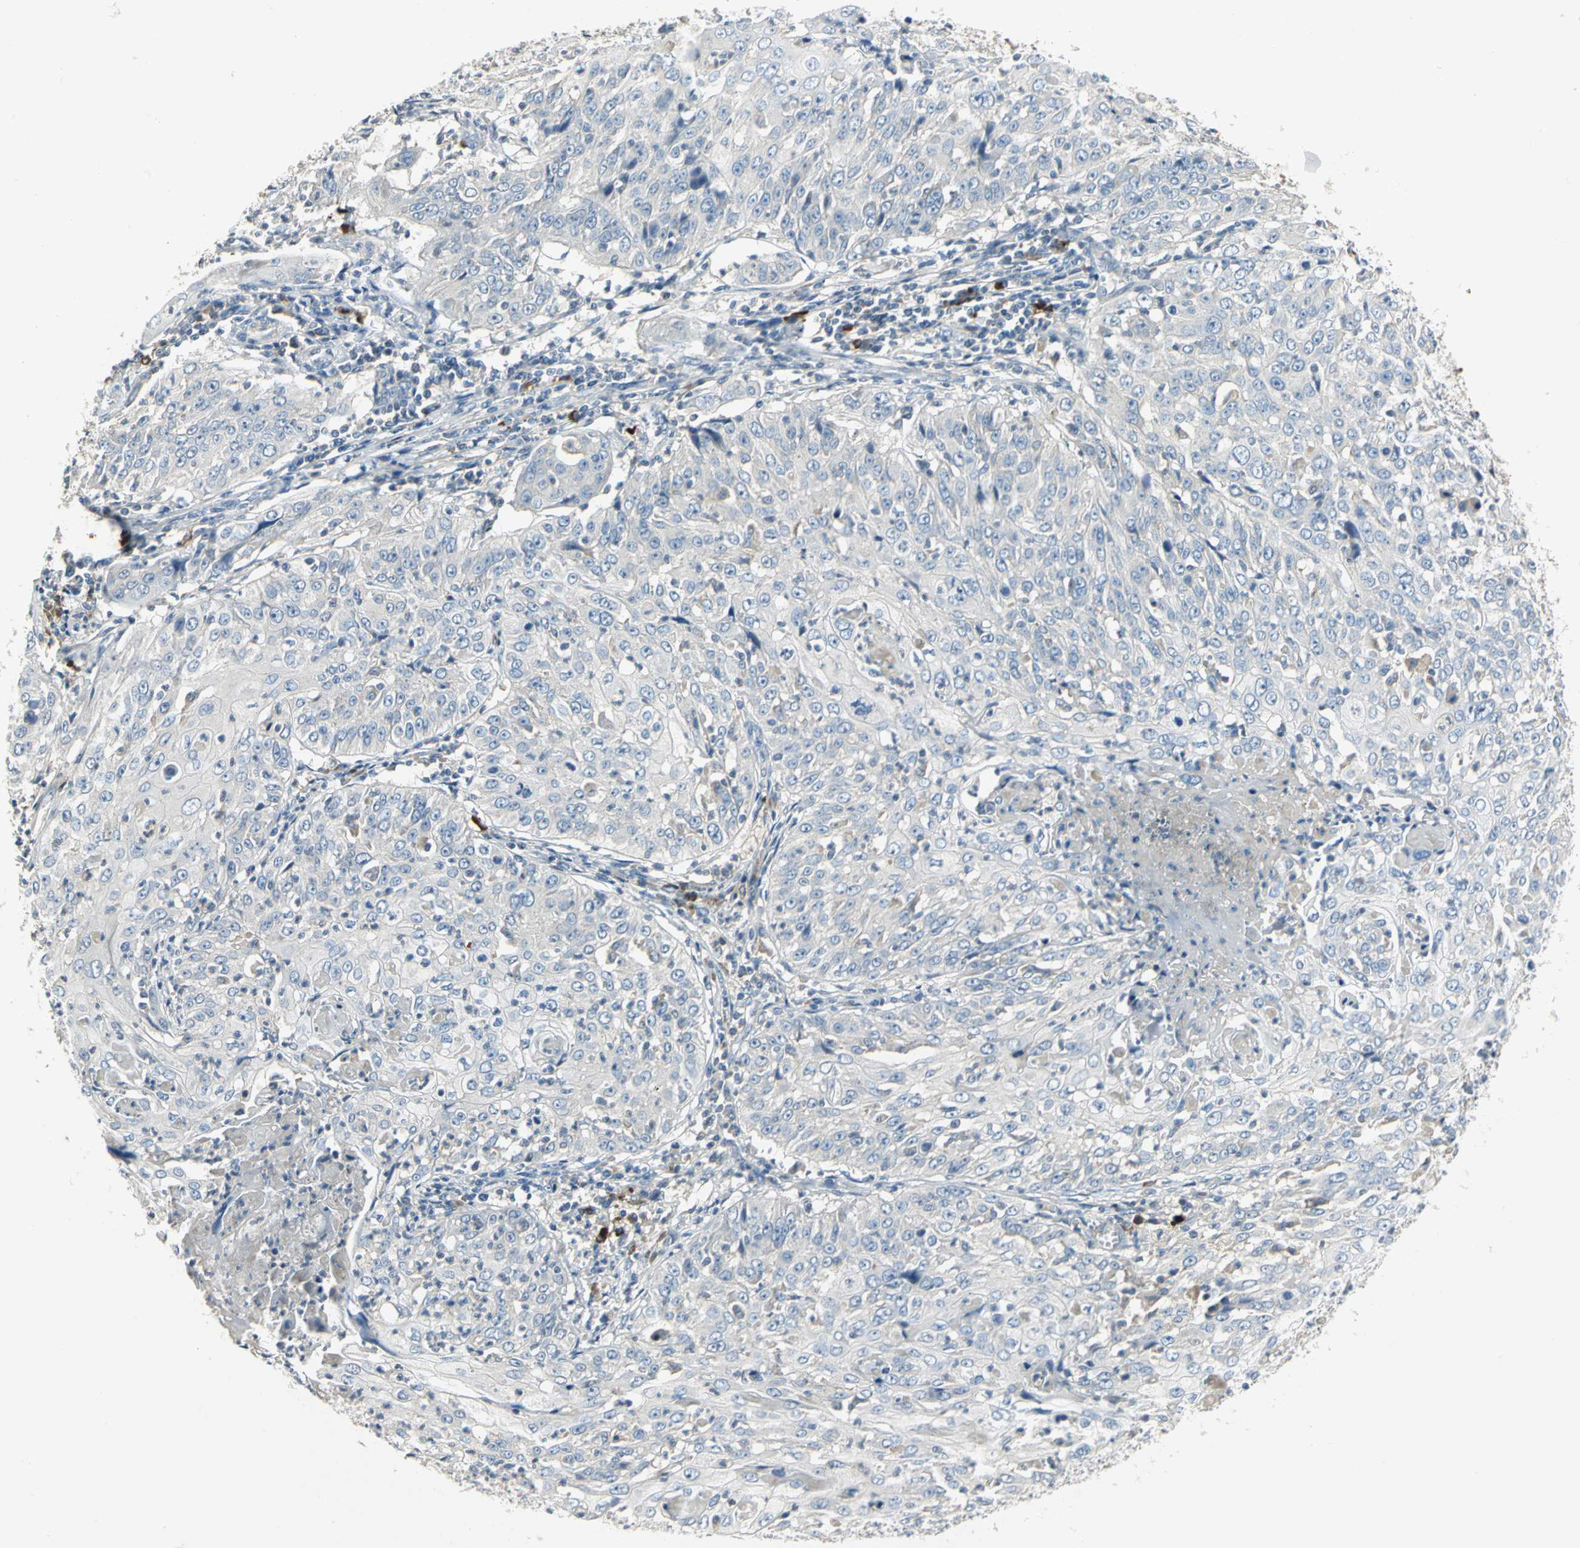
{"staining": {"intensity": "negative", "quantity": "none", "location": "none"}, "tissue": "cervical cancer", "cell_type": "Tumor cells", "image_type": "cancer", "snomed": [{"axis": "morphology", "description": "Squamous cell carcinoma, NOS"}, {"axis": "topography", "description": "Cervix"}], "caption": "Immunohistochemistry (IHC) histopathology image of neoplastic tissue: cervical squamous cell carcinoma stained with DAB displays no significant protein positivity in tumor cells.", "gene": "PROC", "patient": {"sex": "female", "age": 39}}